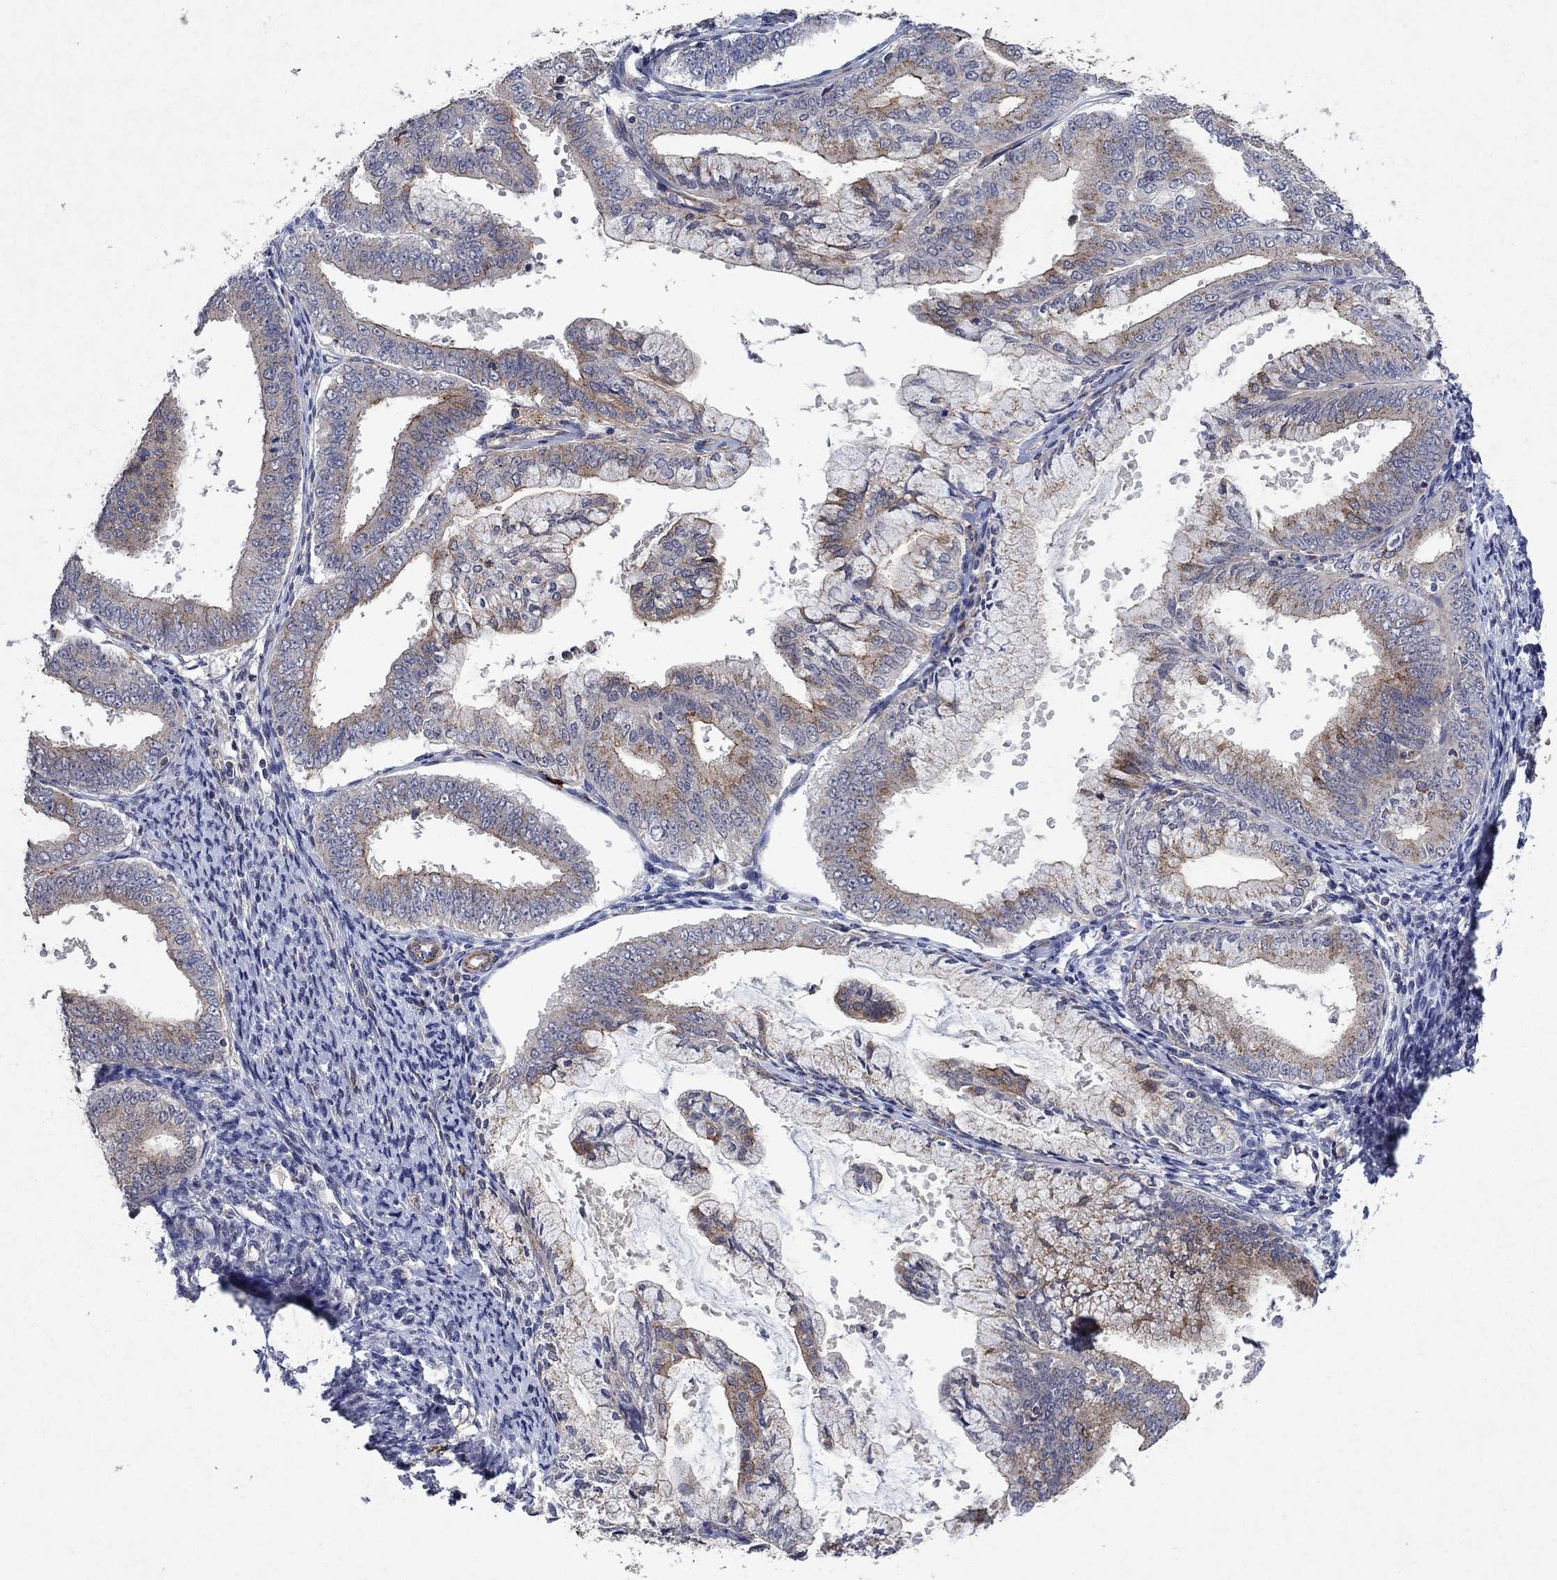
{"staining": {"intensity": "strong", "quantity": "<25%", "location": "cytoplasmic/membranous"}, "tissue": "endometrial cancer", "cell_type": "Tumor cells", "image_type": "cancer", "snomed": [{"axis": "morphology", "description": "Adenocarcinoma, NOS"}, {"axis": "topography", "description": "Endometrium"}], "caption": "A histopathology image showing strong cytoplasmic/membranous staining in approximately <25% of tumor cells in endometrial cancer, as visualized by brown immunohistochemical staining.", "gene": "FRG1", "patient": {"sex": "female", "age": 63}}